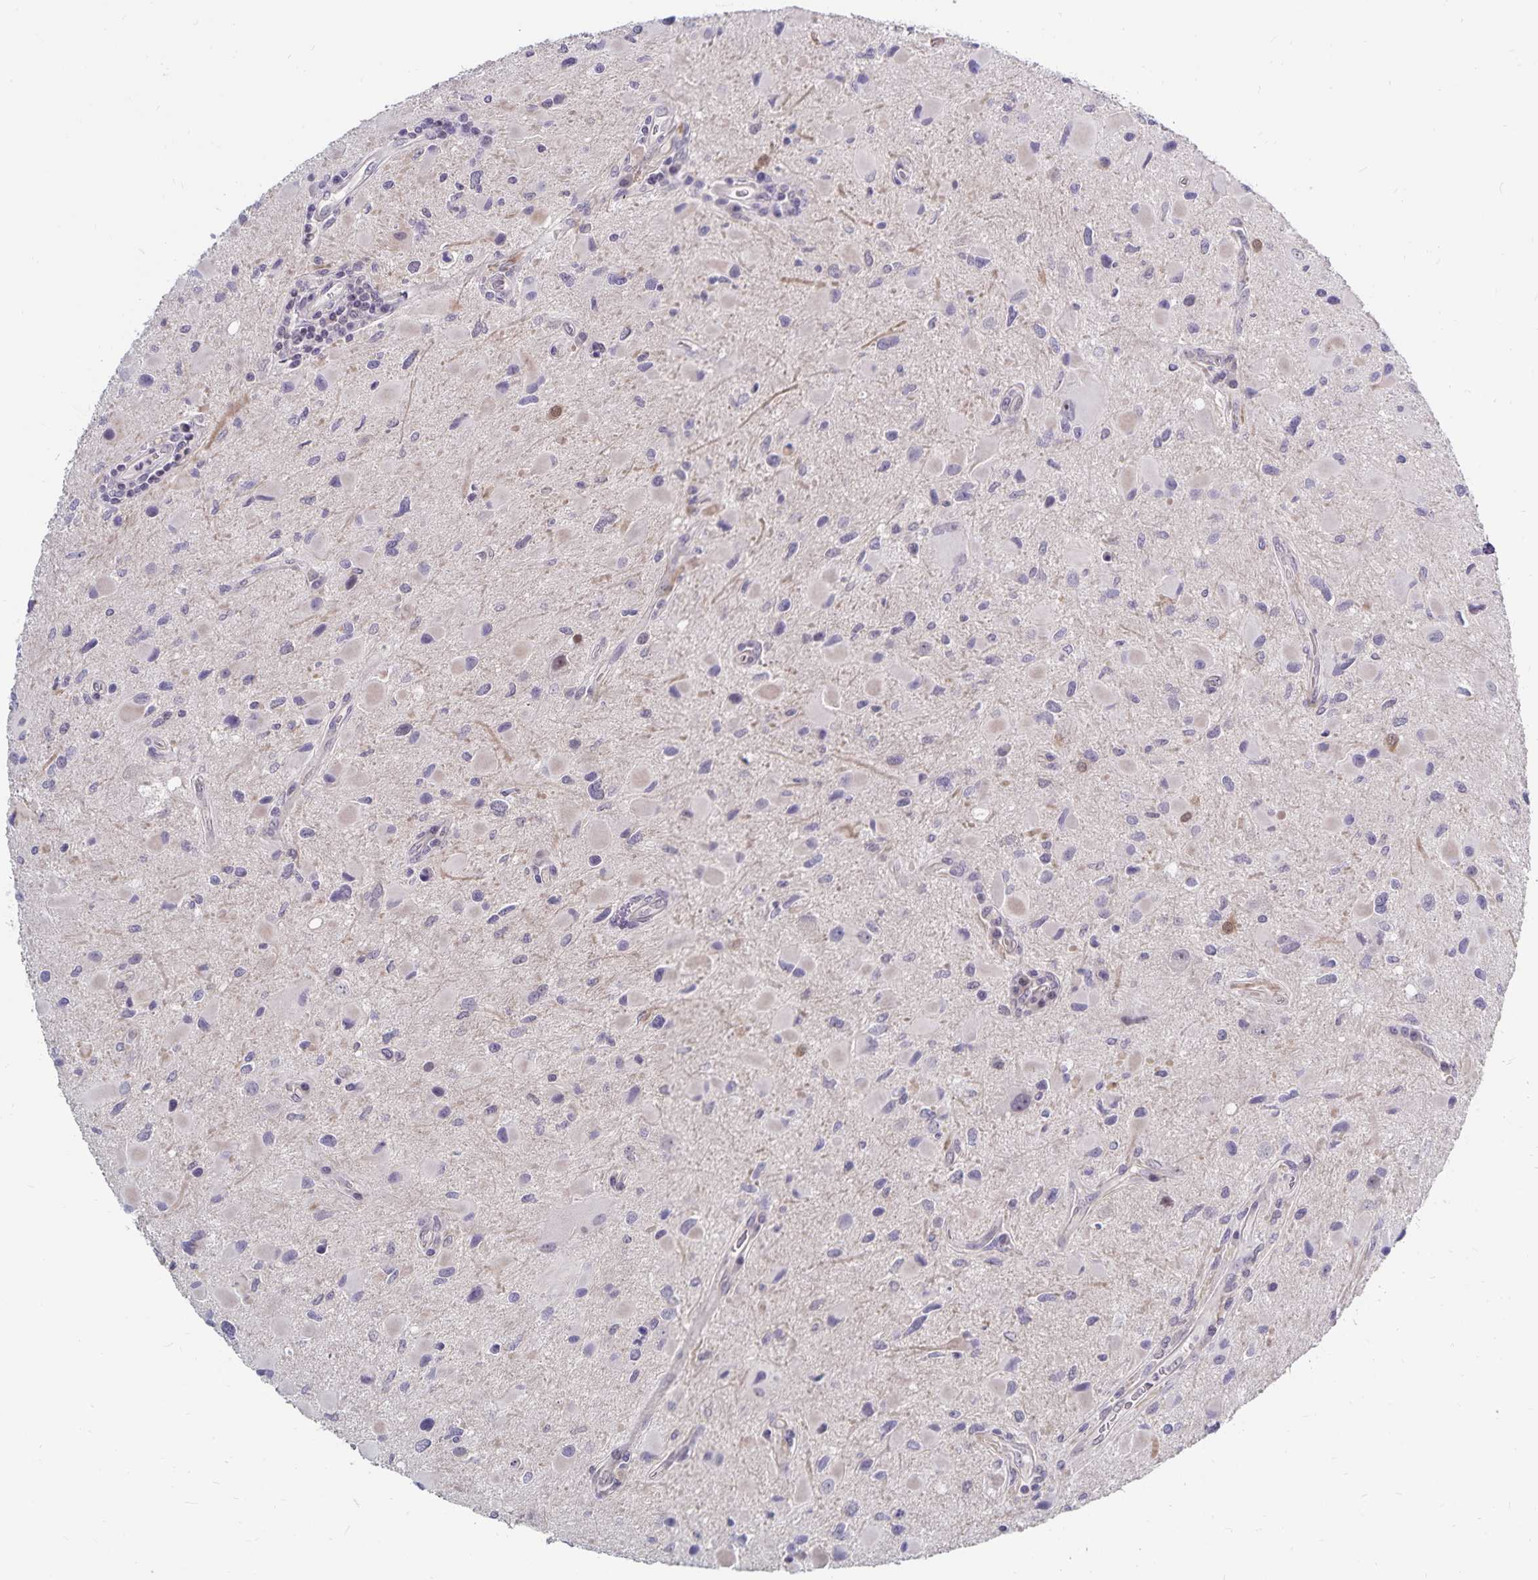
{"staining": {"intensity": "negative", "quantity": "none", "location": "none"}, "tissue": "glioma", "cell_type": "Tumor cells", "image_type": "cancer", "snomed": [{"axis": "morphology", "description": "Glioma, malignant, Low grade"}, {"axis": "topography", "description": "Brain"}], "caption": "Tumor cells show no significant staining in malignant glioma (low-grade).", "gene": "CDKN2B", "patient": {"sex": "female", "age": 32}}